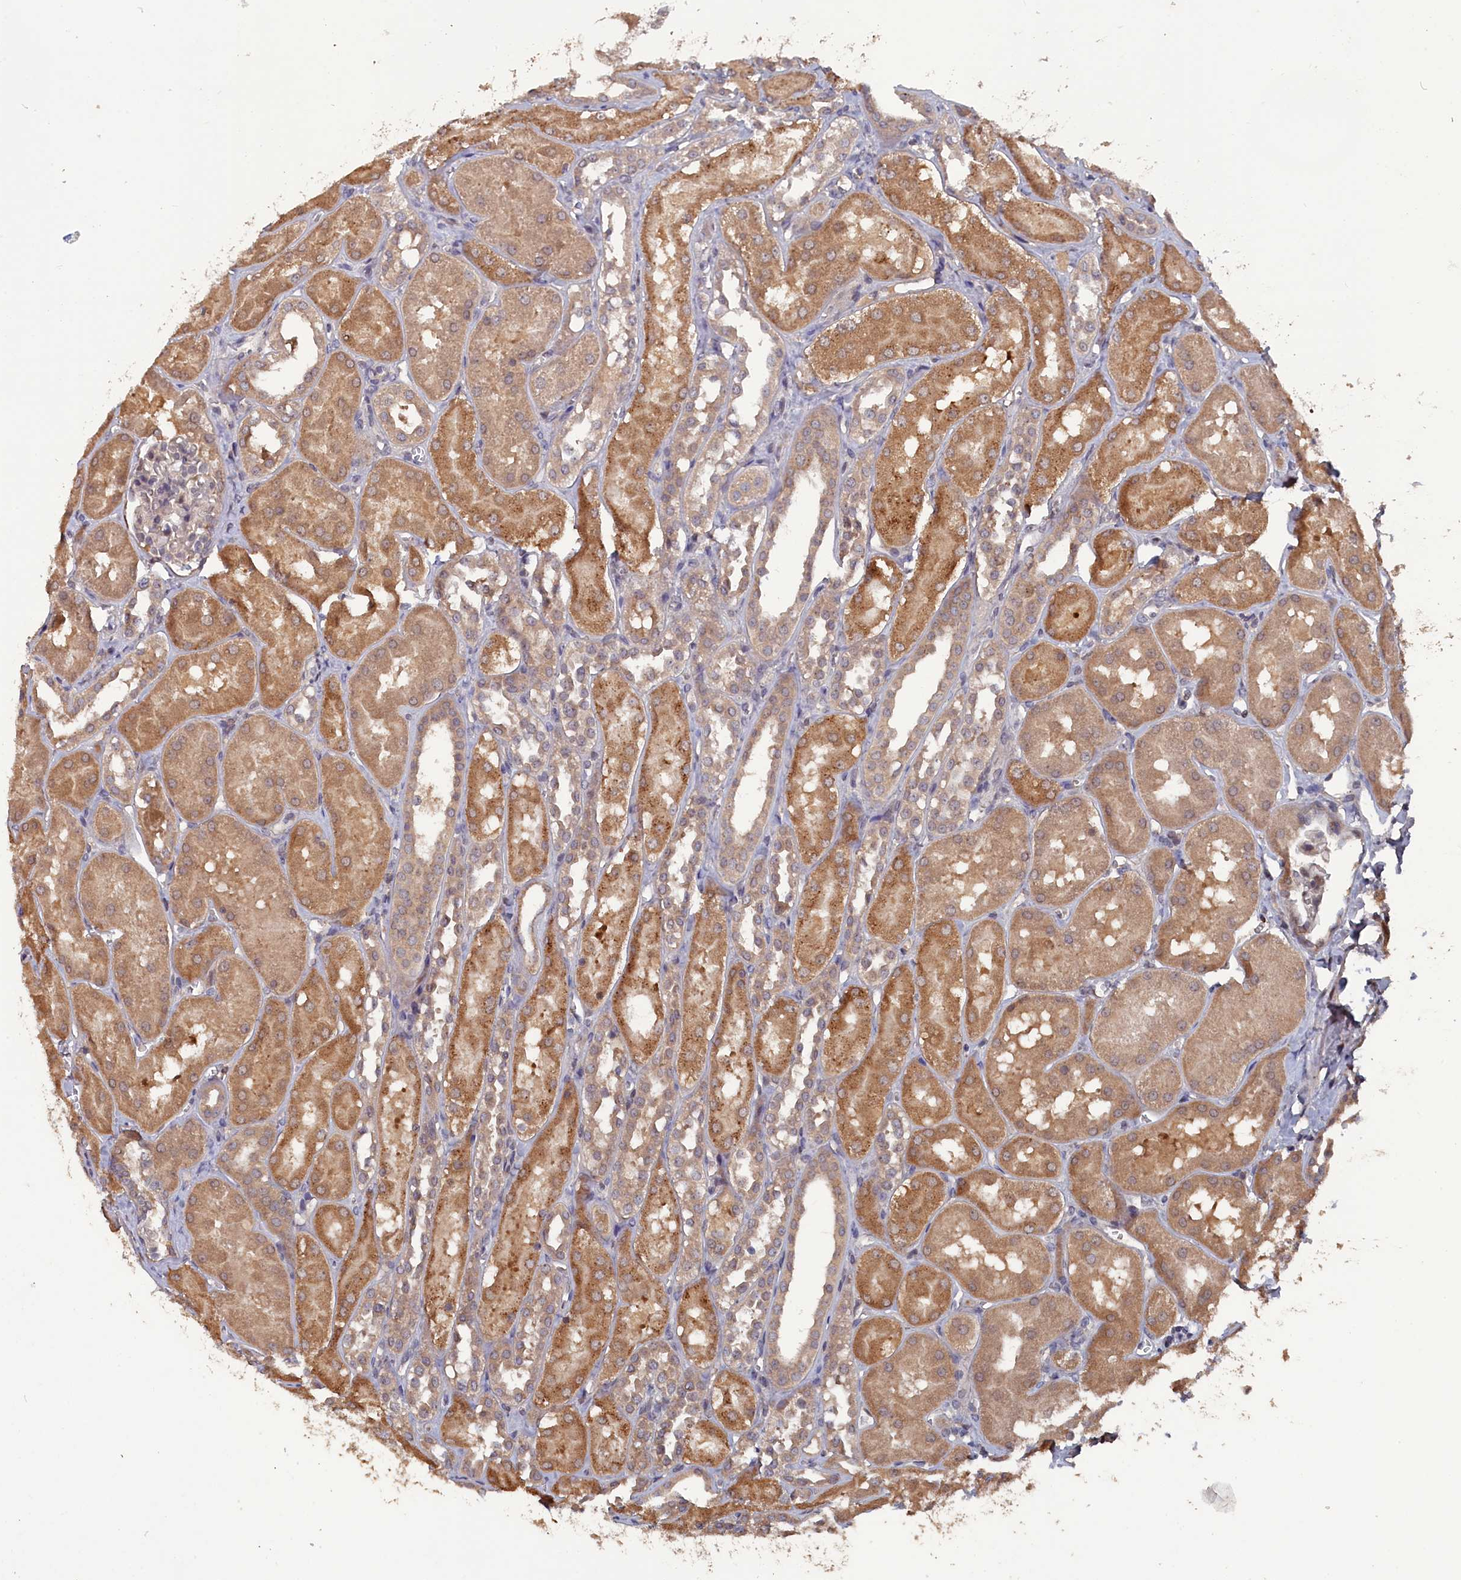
{"staining": {"intensity": "negative", "quantity": "none", "location": "none"}, "tissue": "kidney", "cell_type": "Cells in glomeruli", "image_type": "normal", "snomed": [{"axis": "morphology", "description": "Normal tissue, NOS"}, {"axis": "topography", "description": "Kidney"}, {"axis": "topography", "description": "Urinary bladder"}], "caption": "Immunohistochemistry histopathology image of benign kidney stained for a protein (brown), which demonstrates no staining in cells in glomeruli.", "gene": "TMC5", "patient": {"sex": "male", "age": 16}}